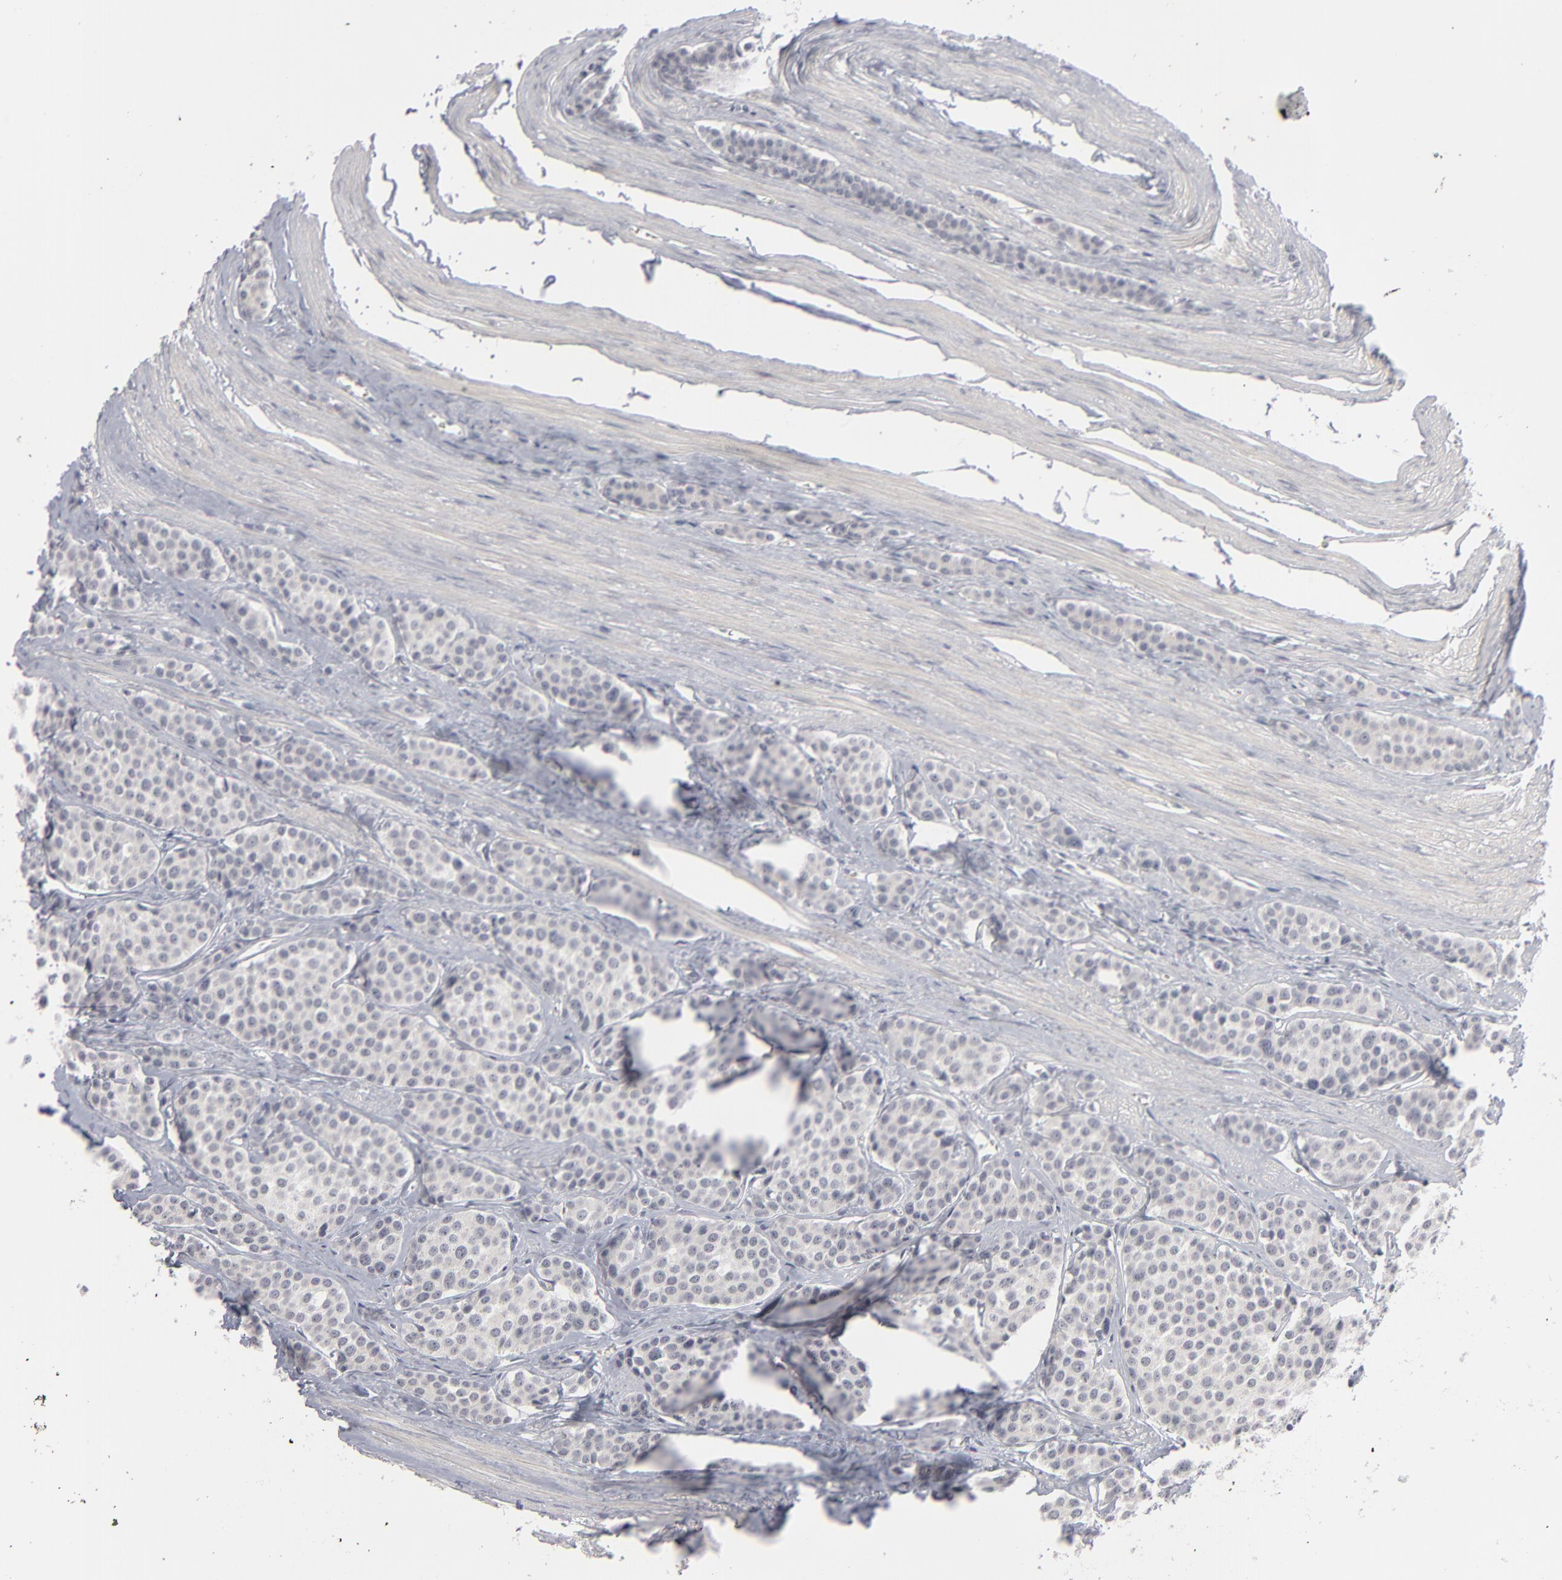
{"staining": {"intensity": "negative", "quantity": "none", "location": "none"}, "tissue": "carcinoid", "cell_type": "Tumor cells", "image_type": "cancer", "snomed": [{"axis": "morphology", "description": "Carcinoid, malignant, NOS"}, {"axis": "topography", "description": "Small intestine"}], "caption": "A photomicrograph of human carcinoid (malignant) is negative for staining in tumor cells.", "gene": "KIAA1210", "patient": {"sex": "male", "age": 60}}